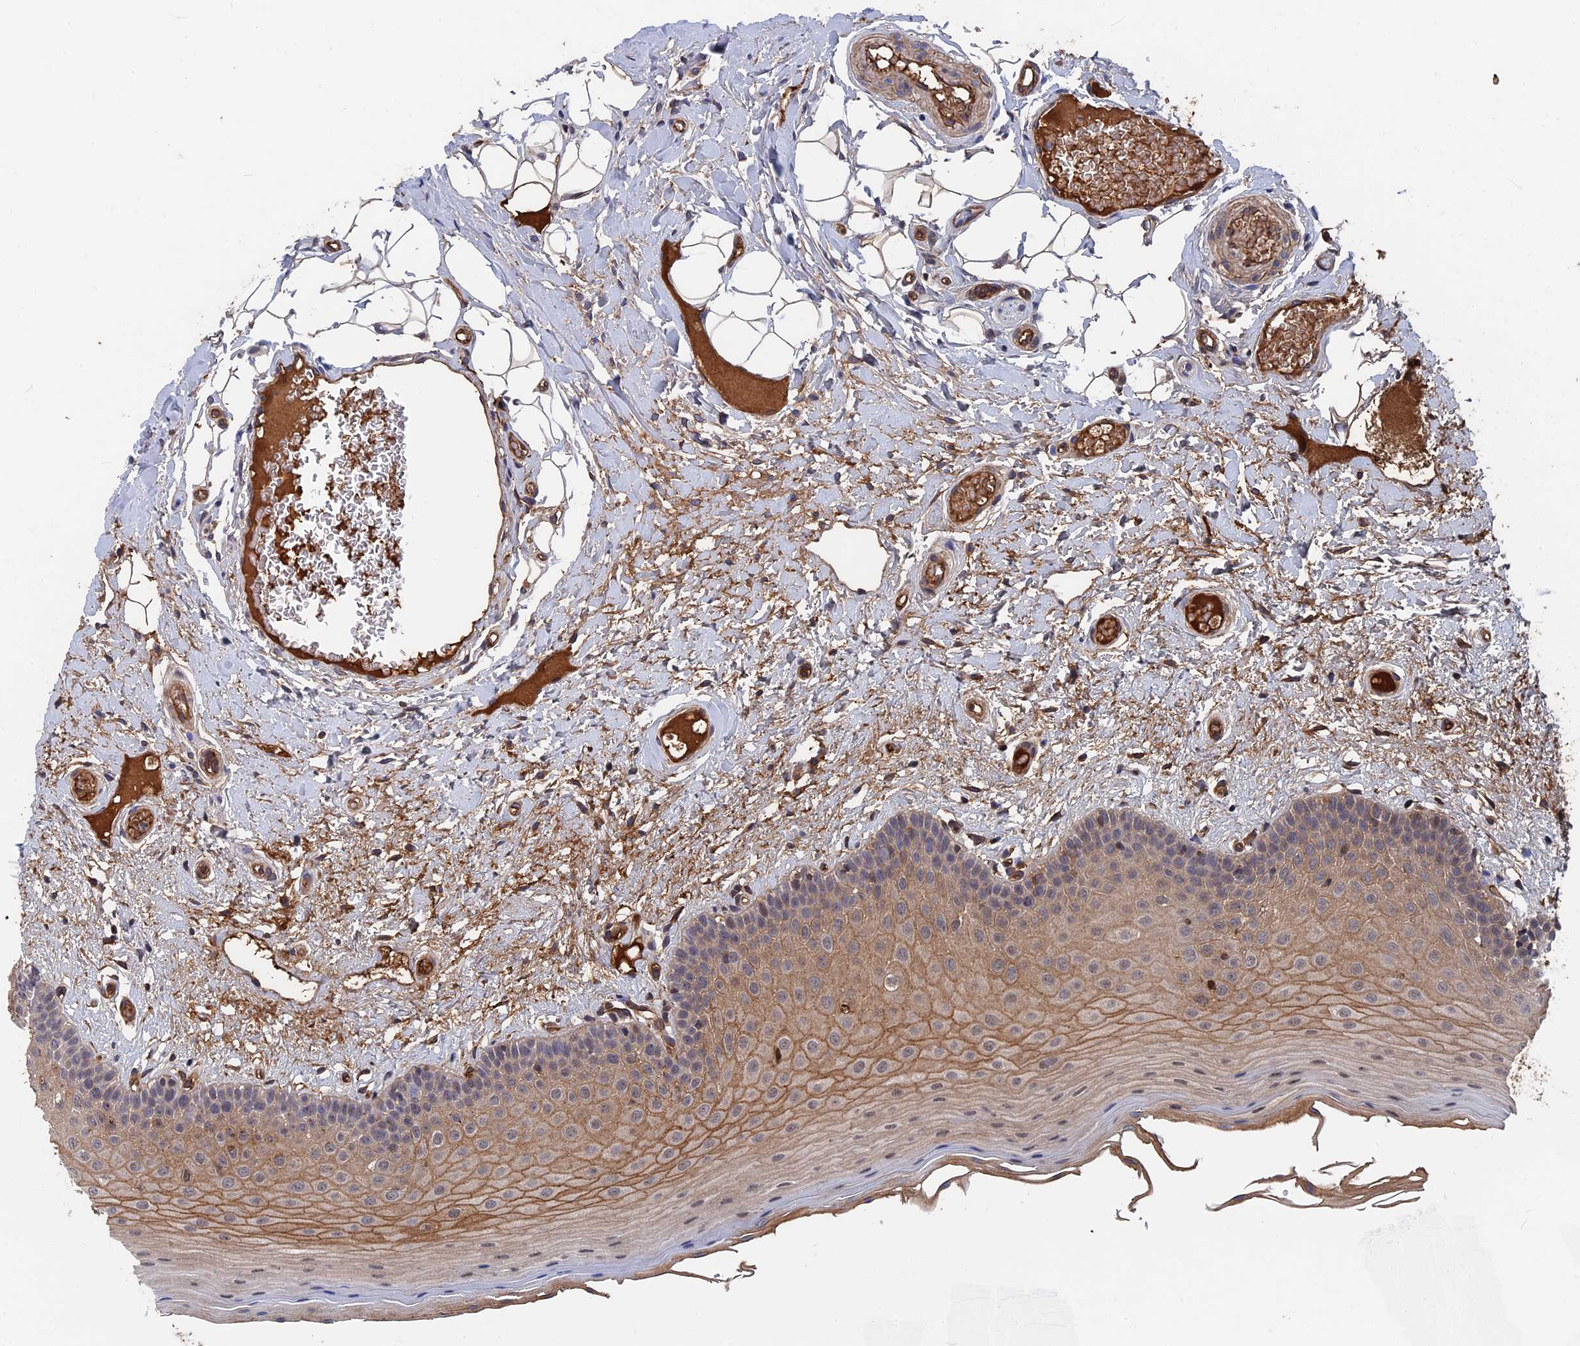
{"staining": {"intensity": "moderate", "quantity": "25%-75%", "location": "cytoplasmic/membranous"}, "tissue": "oral mucosa", "cell_type": "Squamous epithelial cells", "image_type": "normal", "snomed": [{"axis": "morphology", "description": "Normal tissue, NOS"}, {"axis": "topography", "description": "Oral tissue"}, {"axis": "topography", "description": "Tounge, NOS"}], "caption": "Immunohistochemical staining of benign oral mucosa exhibits 25%-75% levels of moderate cytoplasmic/membranous protein positivity in about 25%-75% of squamous epithelial cells.", "gene": "RPUSD1", "patient": {"sex": "male", "age": 47}}